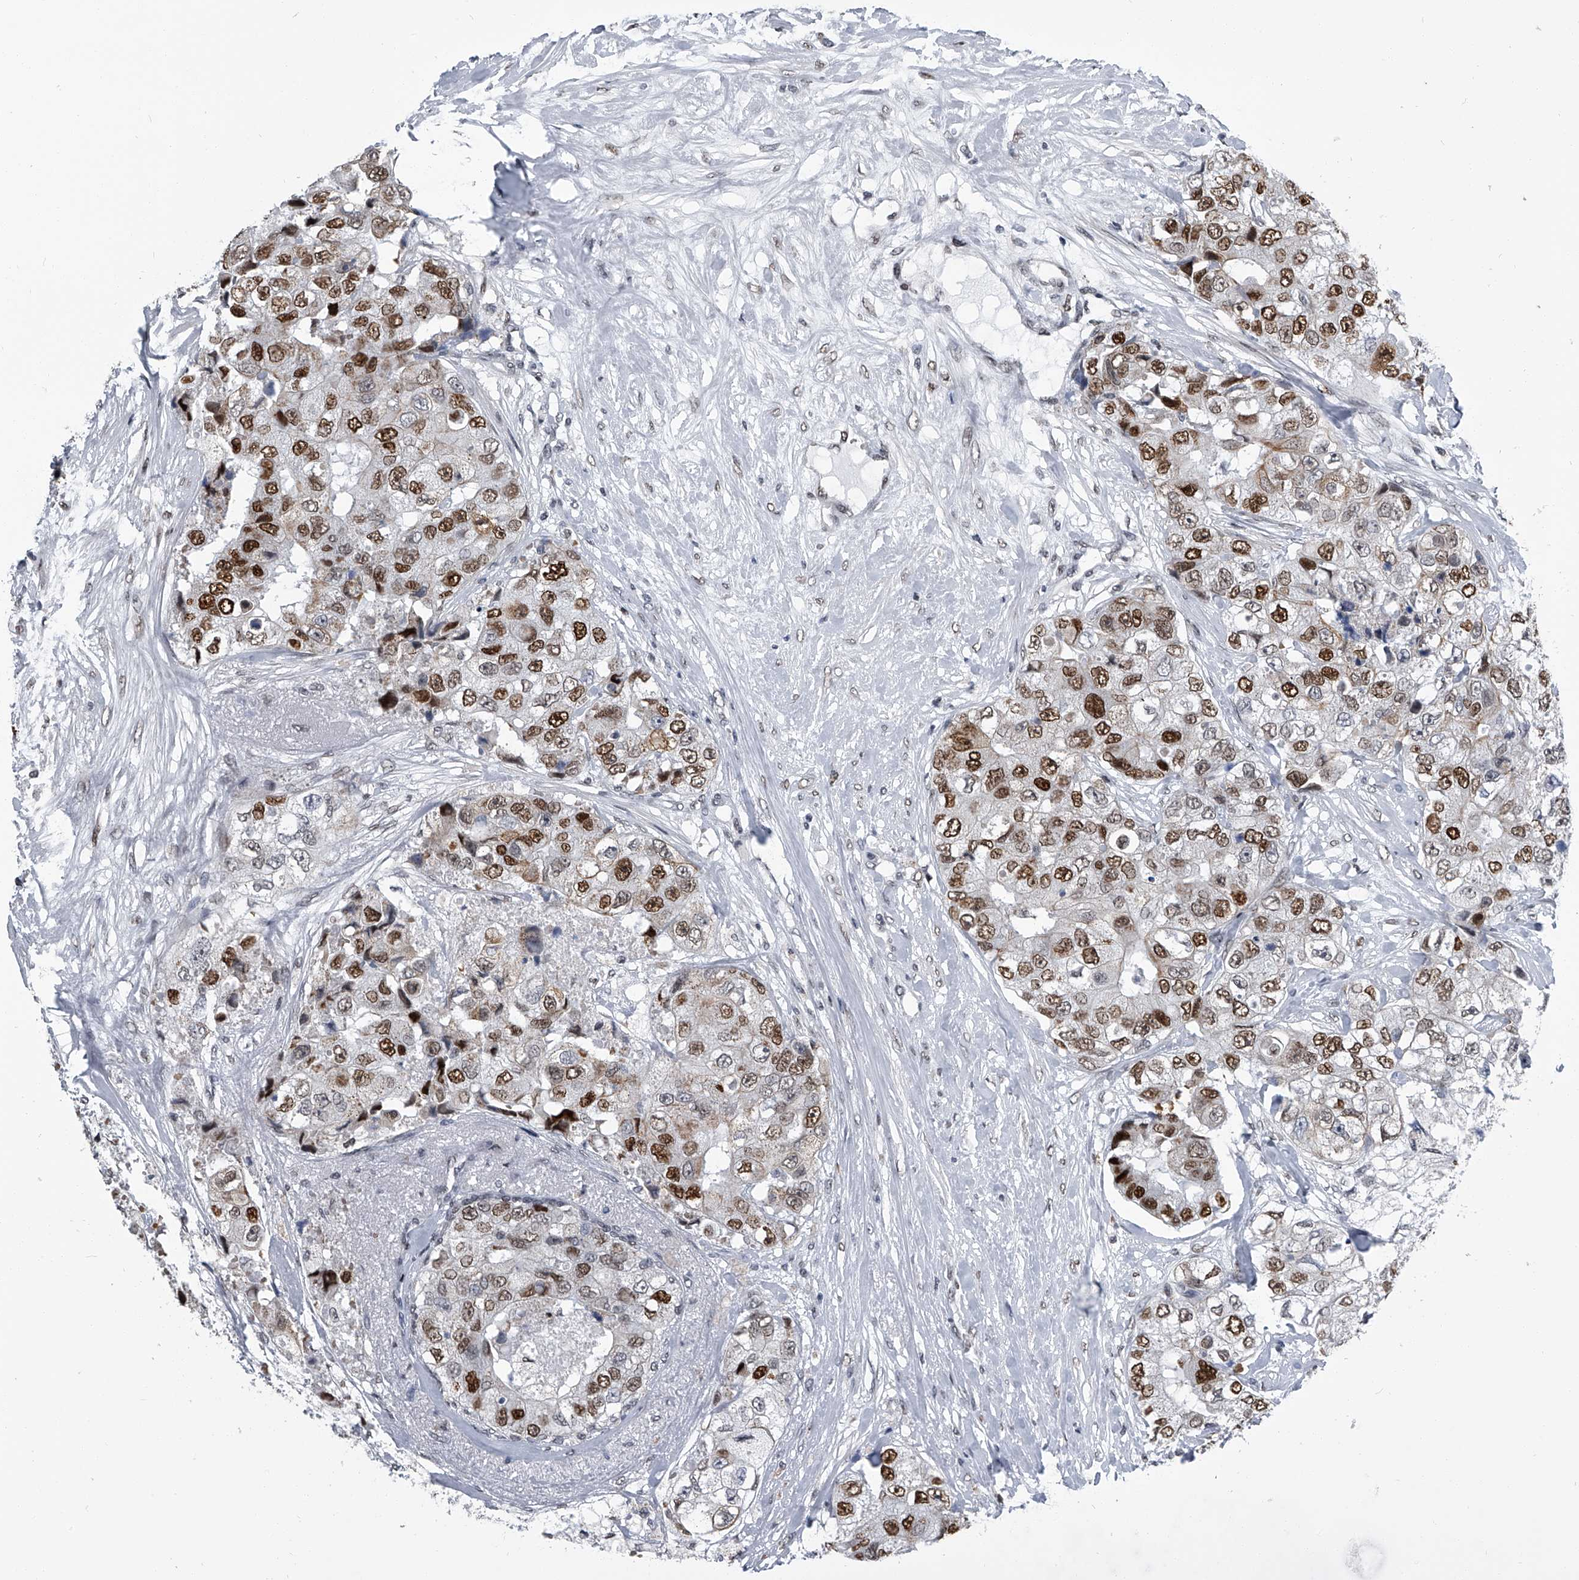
{"staining": {"intensity": "moderate", "quantity": ">75%", "location": "nuclear"}, "tissue": "breast cancer", "cell_type": "Tumor cells", "image_type": "cancer", "snomed": [{"axis": "morphology", "description": "Duct carcinoma"}, {"axis": "topography", "description": "Breast"}], "caption": "Approximately >75% of tumor cells in breast infiltrating ductal carcinoma reveal moderate nuclear protein staining as visualized by brown immunohistochemical staining.", "gene": "SIM2", "patient": {"sex": "female", "age": 62}}